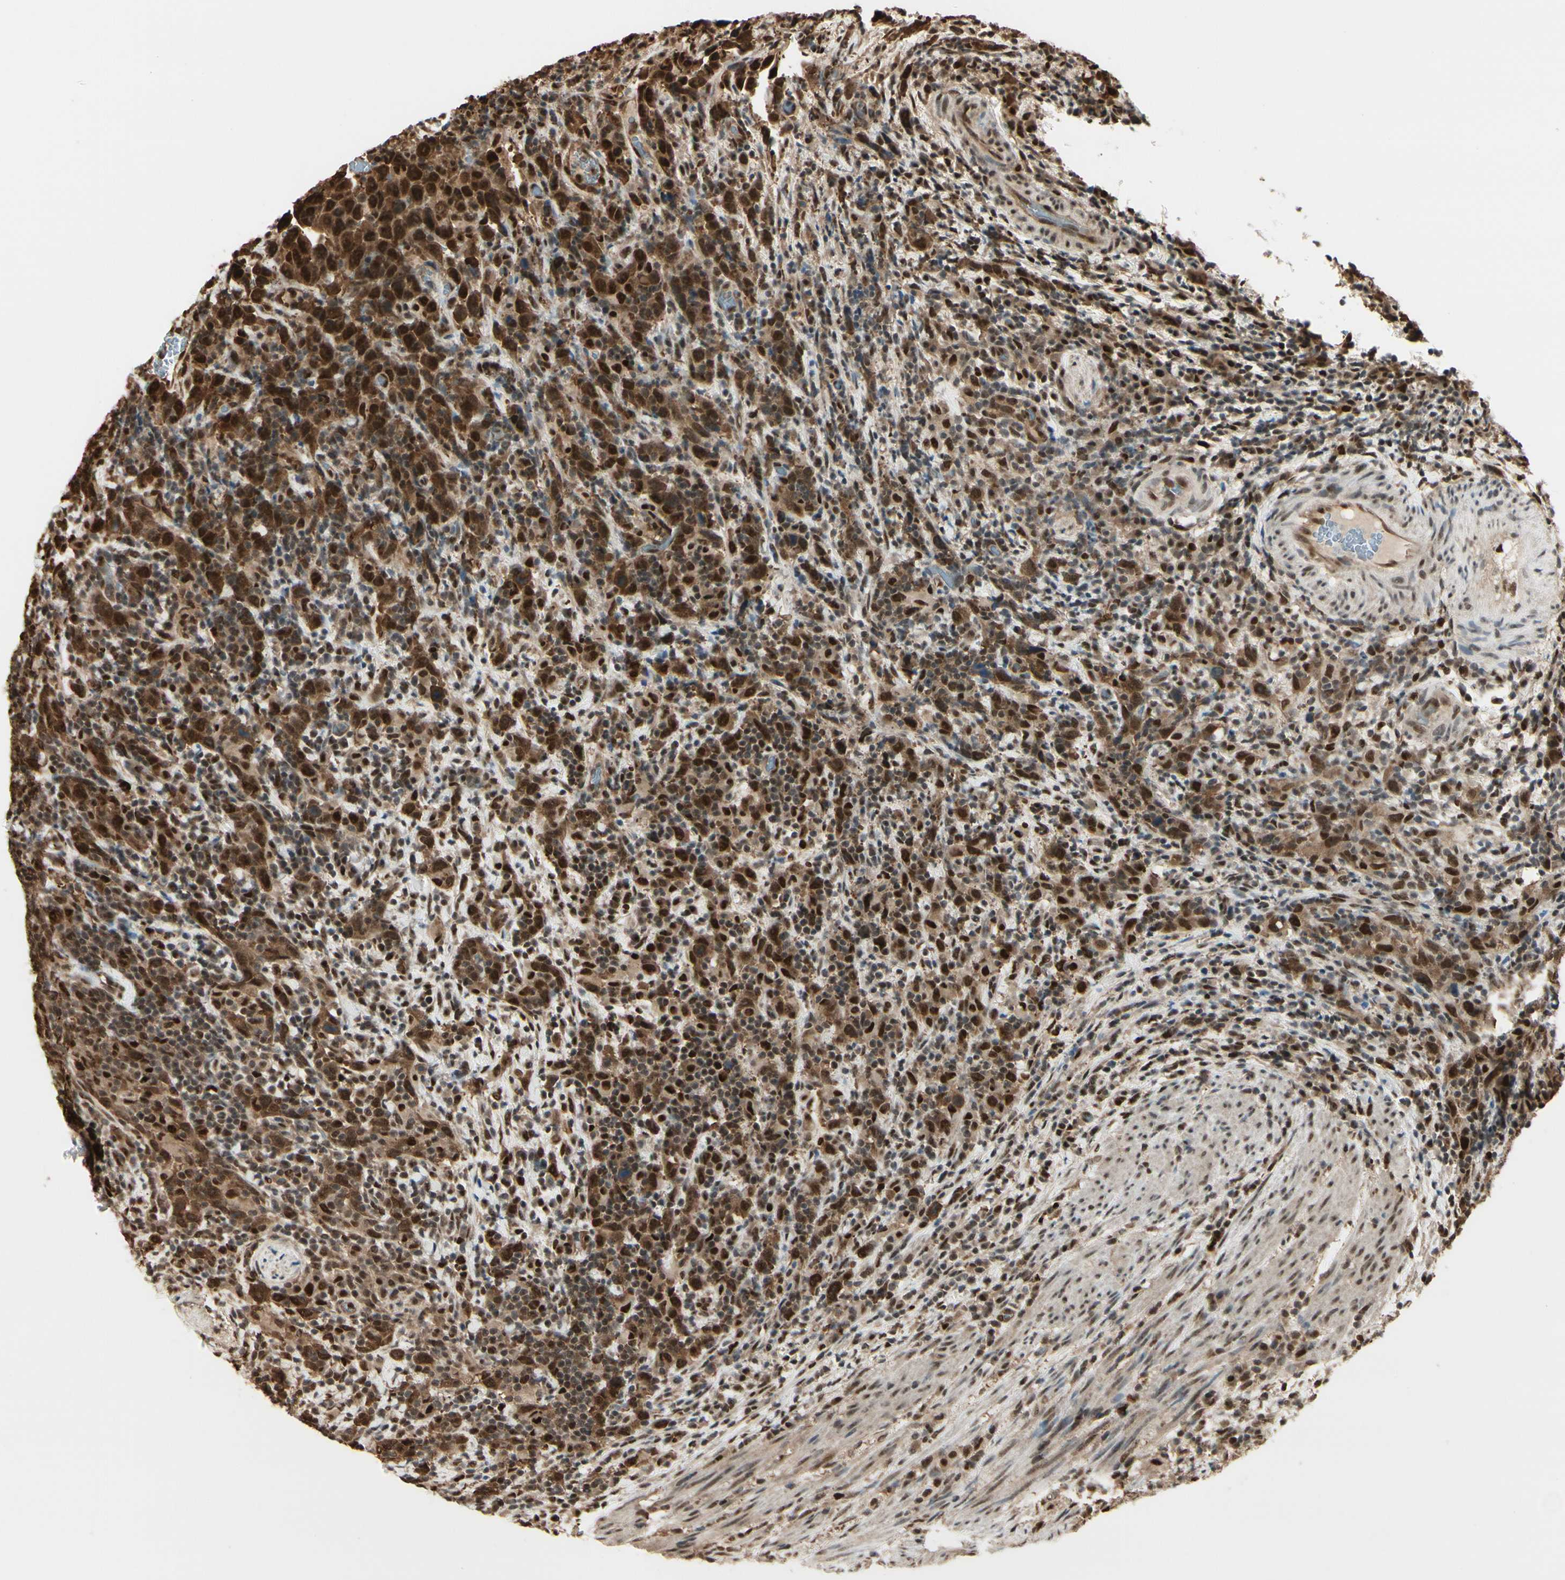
{"staining": {"intensity": "strong", "quantity": ">75%", "location": "cytoplasmic/membranous,nuclear"}, "tissue": "urothelial cancer", "cell_type": "Tumor cells", "image_type": "cancer", "snomed": [{"axis": "morphology", "description": "Urothelial carcinoma, High grade"}, {"axis": "topography", "description": "Urinary bladder"}], "caption": "Immunohistochemical staining of human urothelial cancer exhibits high levels of strong cytoplasmic/membranous and nuclear protein staining in approximately >75% of tumor cells. (DAB (3,3'-diaminobenzidine) IHC with brightfield microscopy, high magnification).", "gene": "HSF1", "patient": {"sex": "male", "age": 61}}